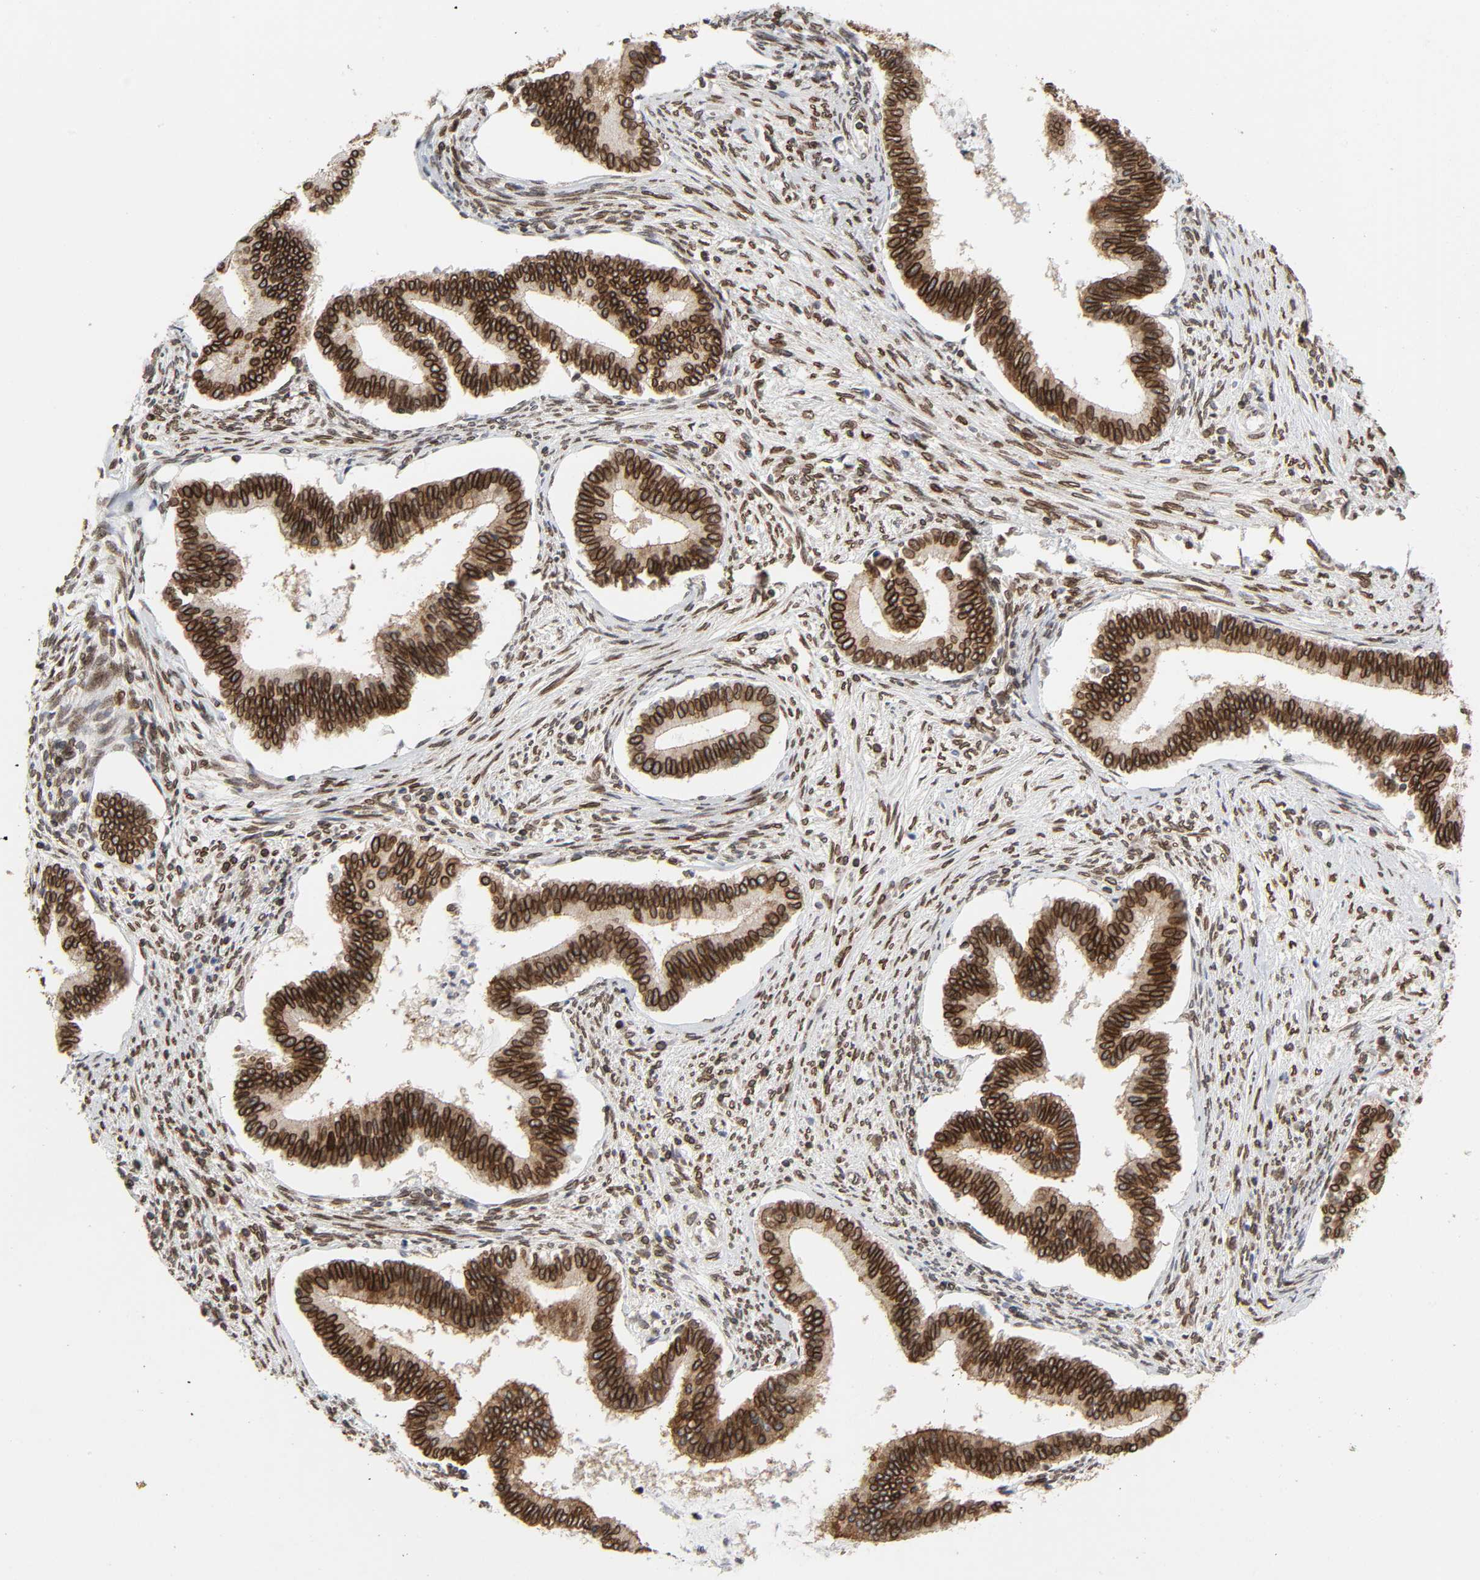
{"staining": {"intensity": "strong", "quantity": ">75%", "location": "cytoplasmic/membranous,nuclear"}, "tissue": "cervical cancer", "cell_type": "Tumor cells", "image_type": "cancer", "snomed": [{"axis": "morphology", "description": "Adenocarcinoma, NOS"}, {"axis": "topography", "description": "Cervix"}], "caption": "Tumor cells display high levels of strong cytoplasmic/membranous and nuclear expression in approximately >75% of cells in human cervical cancer (adenocarcinoma). (Stains: DAB in brown, nuclei in blue, Microscopy: brightfield microscopy at high magnification).", "gene": "RANGAP1", "patient": {"sex": "female", "age": 36}}